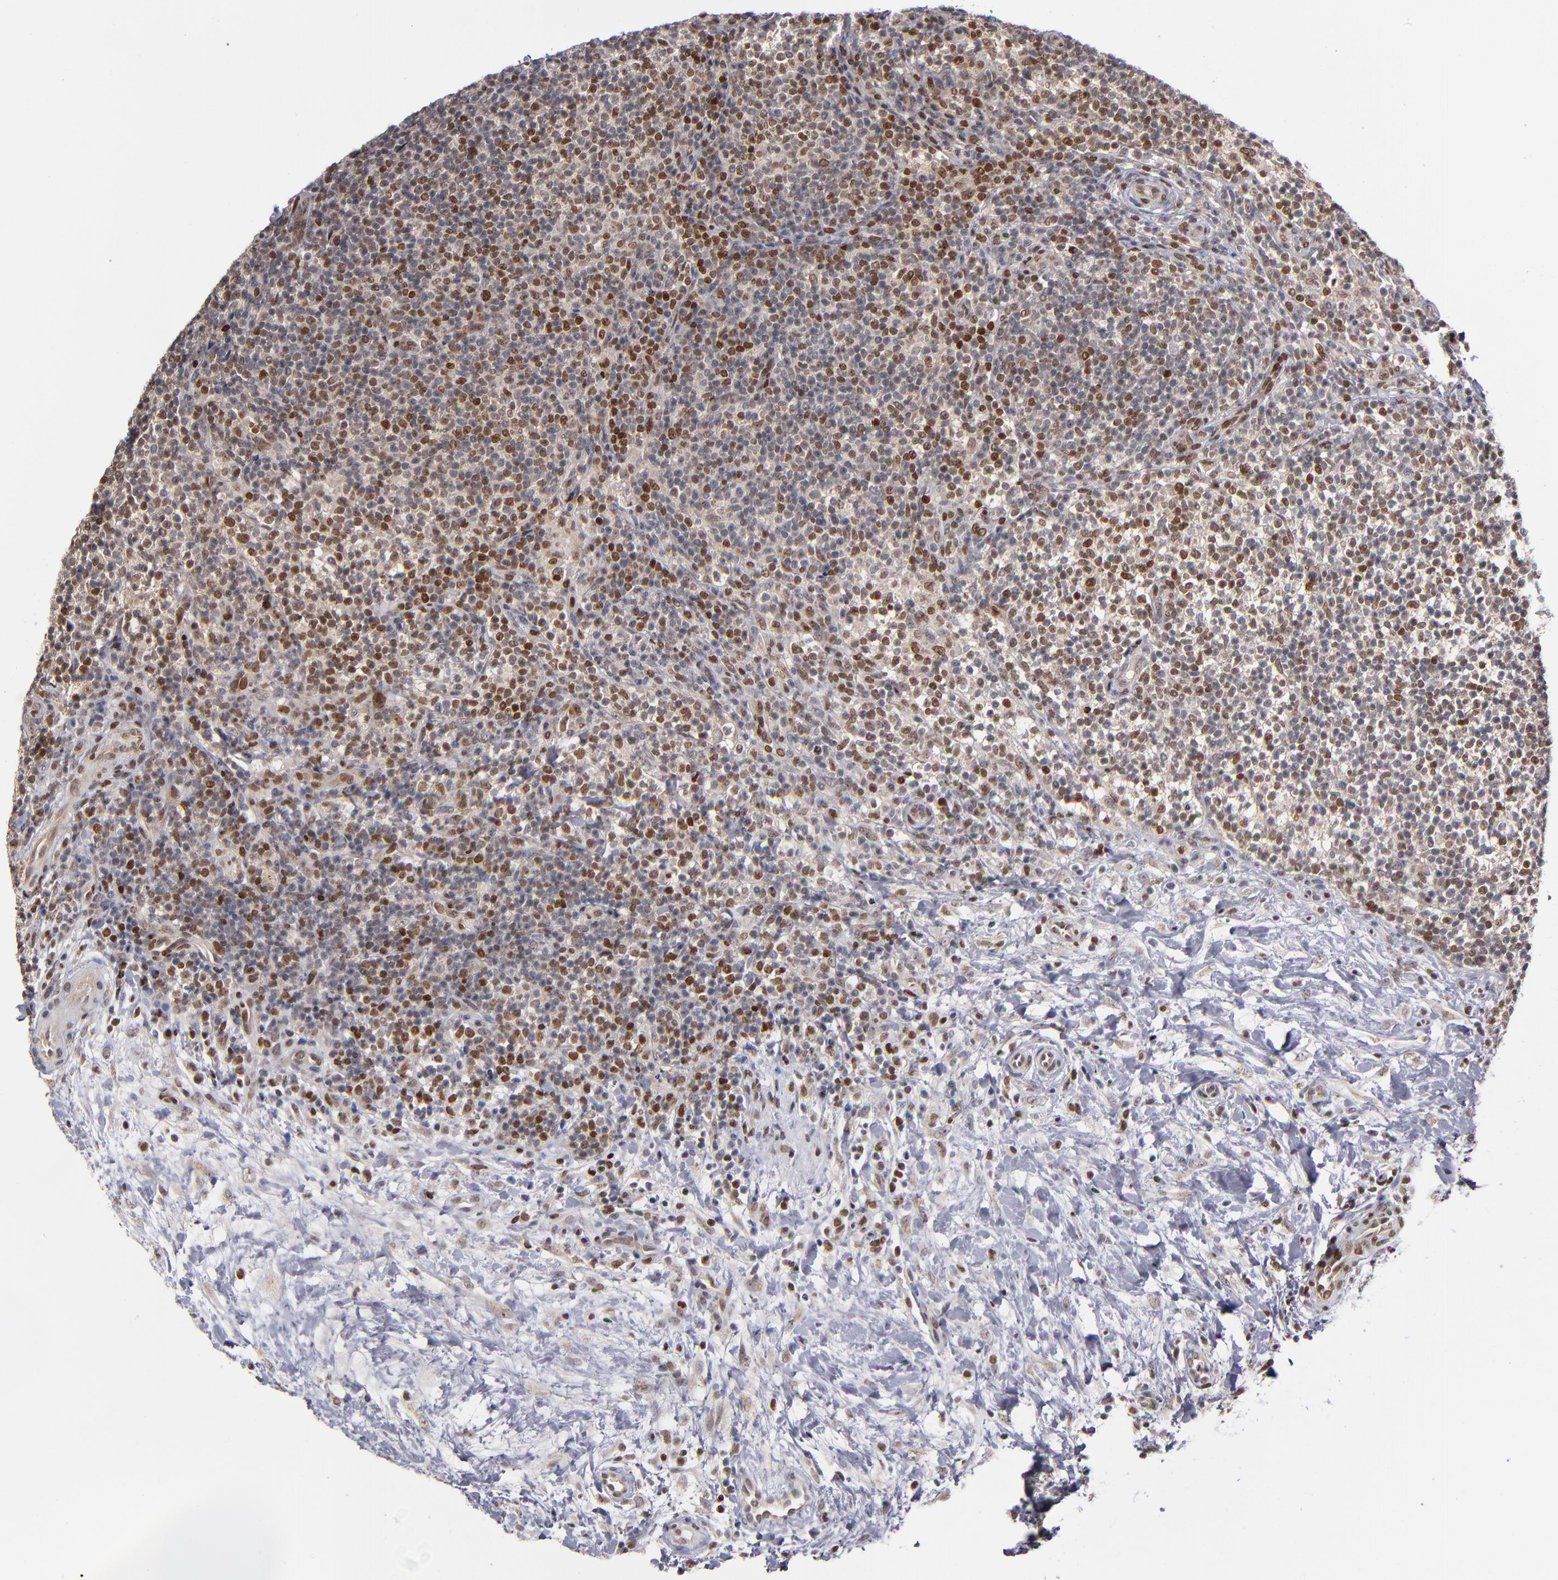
{"staining": {"intensity": "moderate", "quantity": "25%-75%", "location": "nuclear"}, "tissue": "lymphoma", "cell_type": "Tumor cells", "image_type": "cancer", "snomed": [{"axis": "morphology", "description": "Malignant lymphoma, non-Hodgkin's type, Low grade"}, {"axis": "topography", "description": "Lymph node"}], "caption": "Malignant lymphoma, non-Hodgkin's type (low-grade) was stained to show a protein in brown. There is medium levels of moderate nuclear positivity in approximately 25%-75% of tumor cells. Using DAB (3,3'-diaminobenzidine) (brown) and hematoxylin (blue) stains, captured at high magnification using brightfield microscopy.", "gene": "KDM6A", "patient": {"sex": "female", "age": 76}}